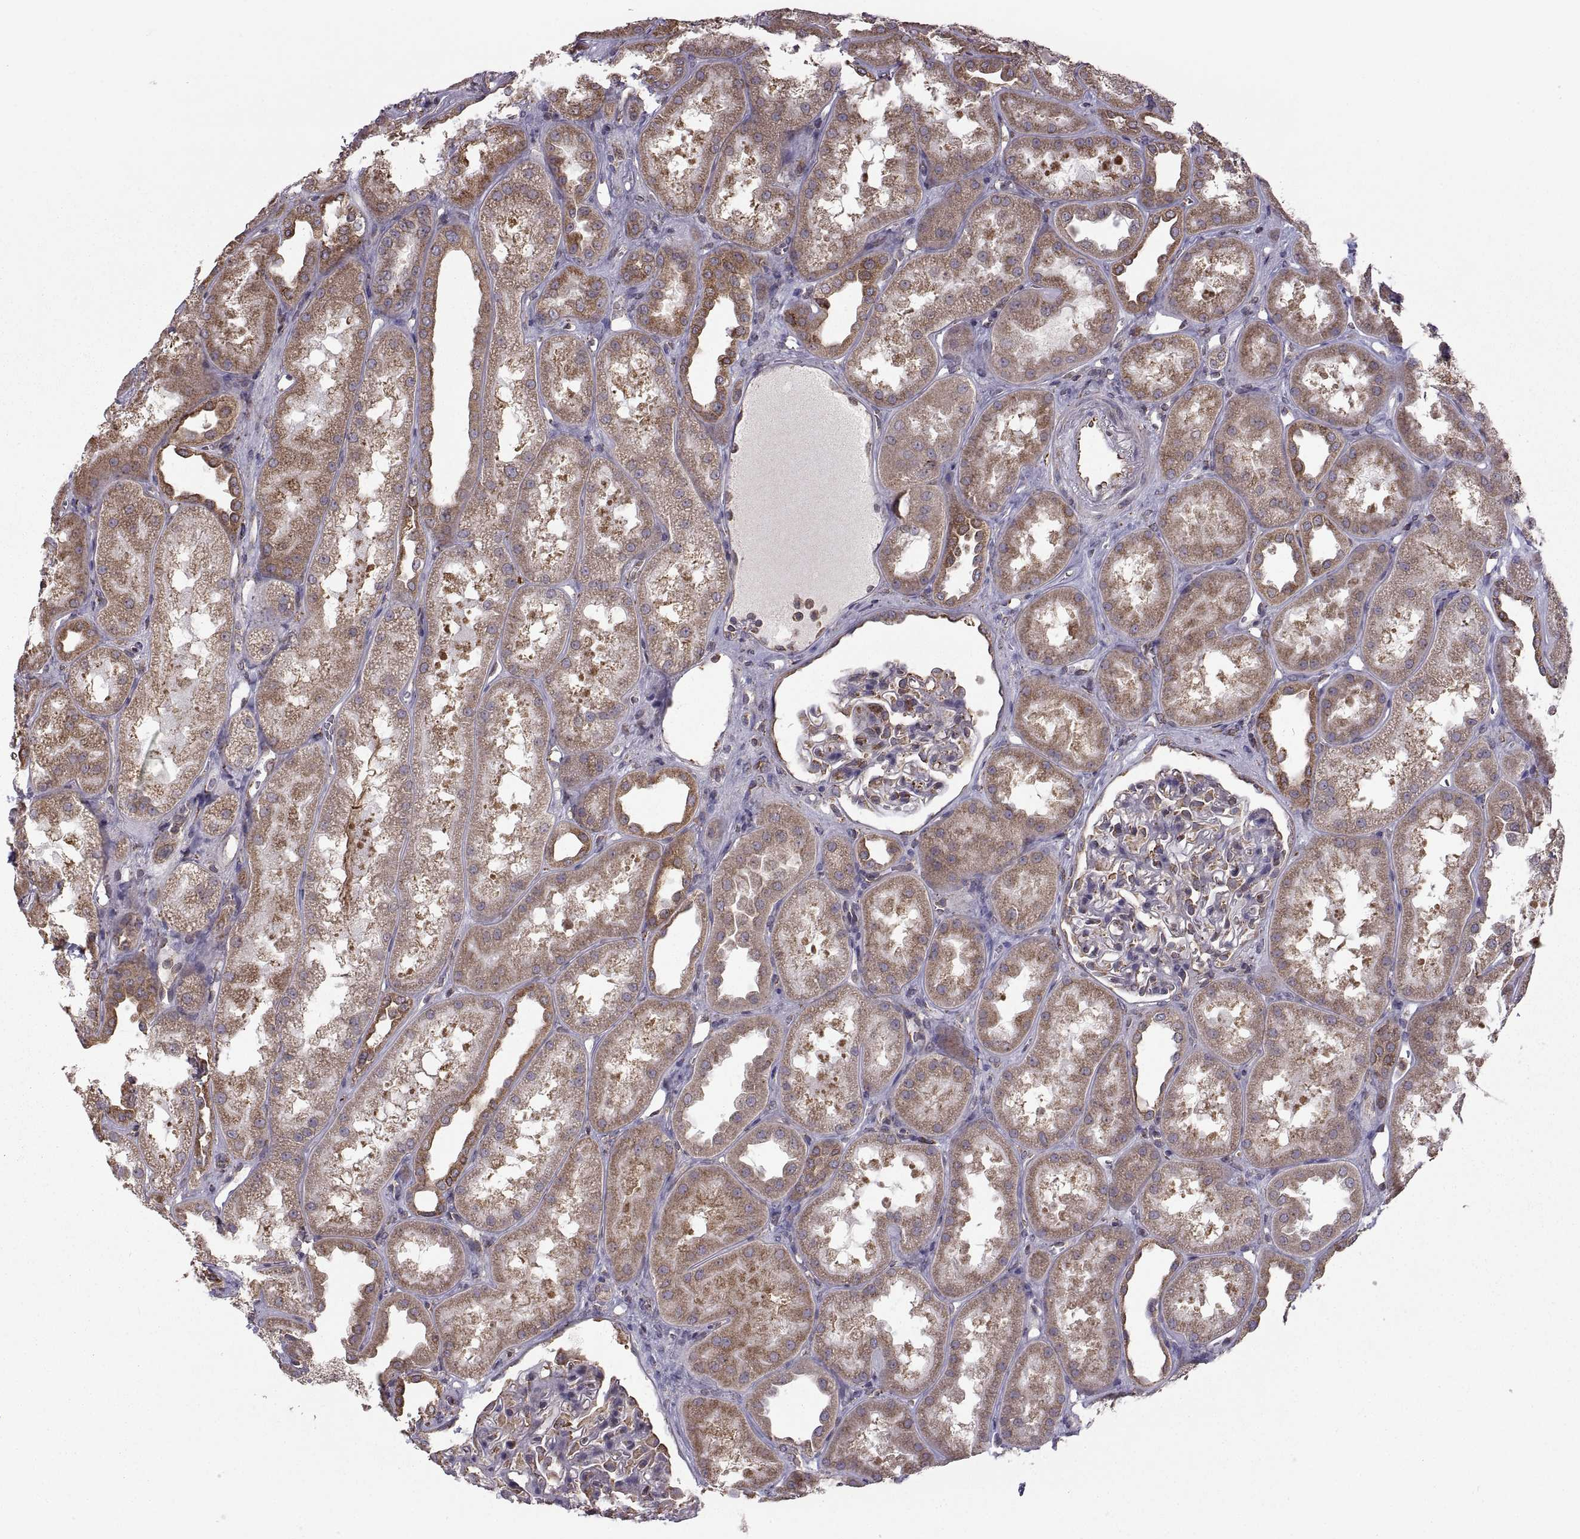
{"staining": {"intensity": "moderate", "quantity": "<25%", "location": "cytoplasmic/membranous"}, "tissue": "kidney", "cell_type": "Cells in glomeruli", "image_type": "normal", "snomed": [{"axis": "morphology", "description": "Normal tissue, NOS"}, {"axis": "topography", "description": "Kidney"}], "caption": "Immunohistochemical staining of benign human kidney demonstrates low levels of moderate cytoplasmic/membranous expression in approximately <25% of cells in glomeruli.", "gene": "PDIA3", "patient": {"sex": "male", "age": 61}}